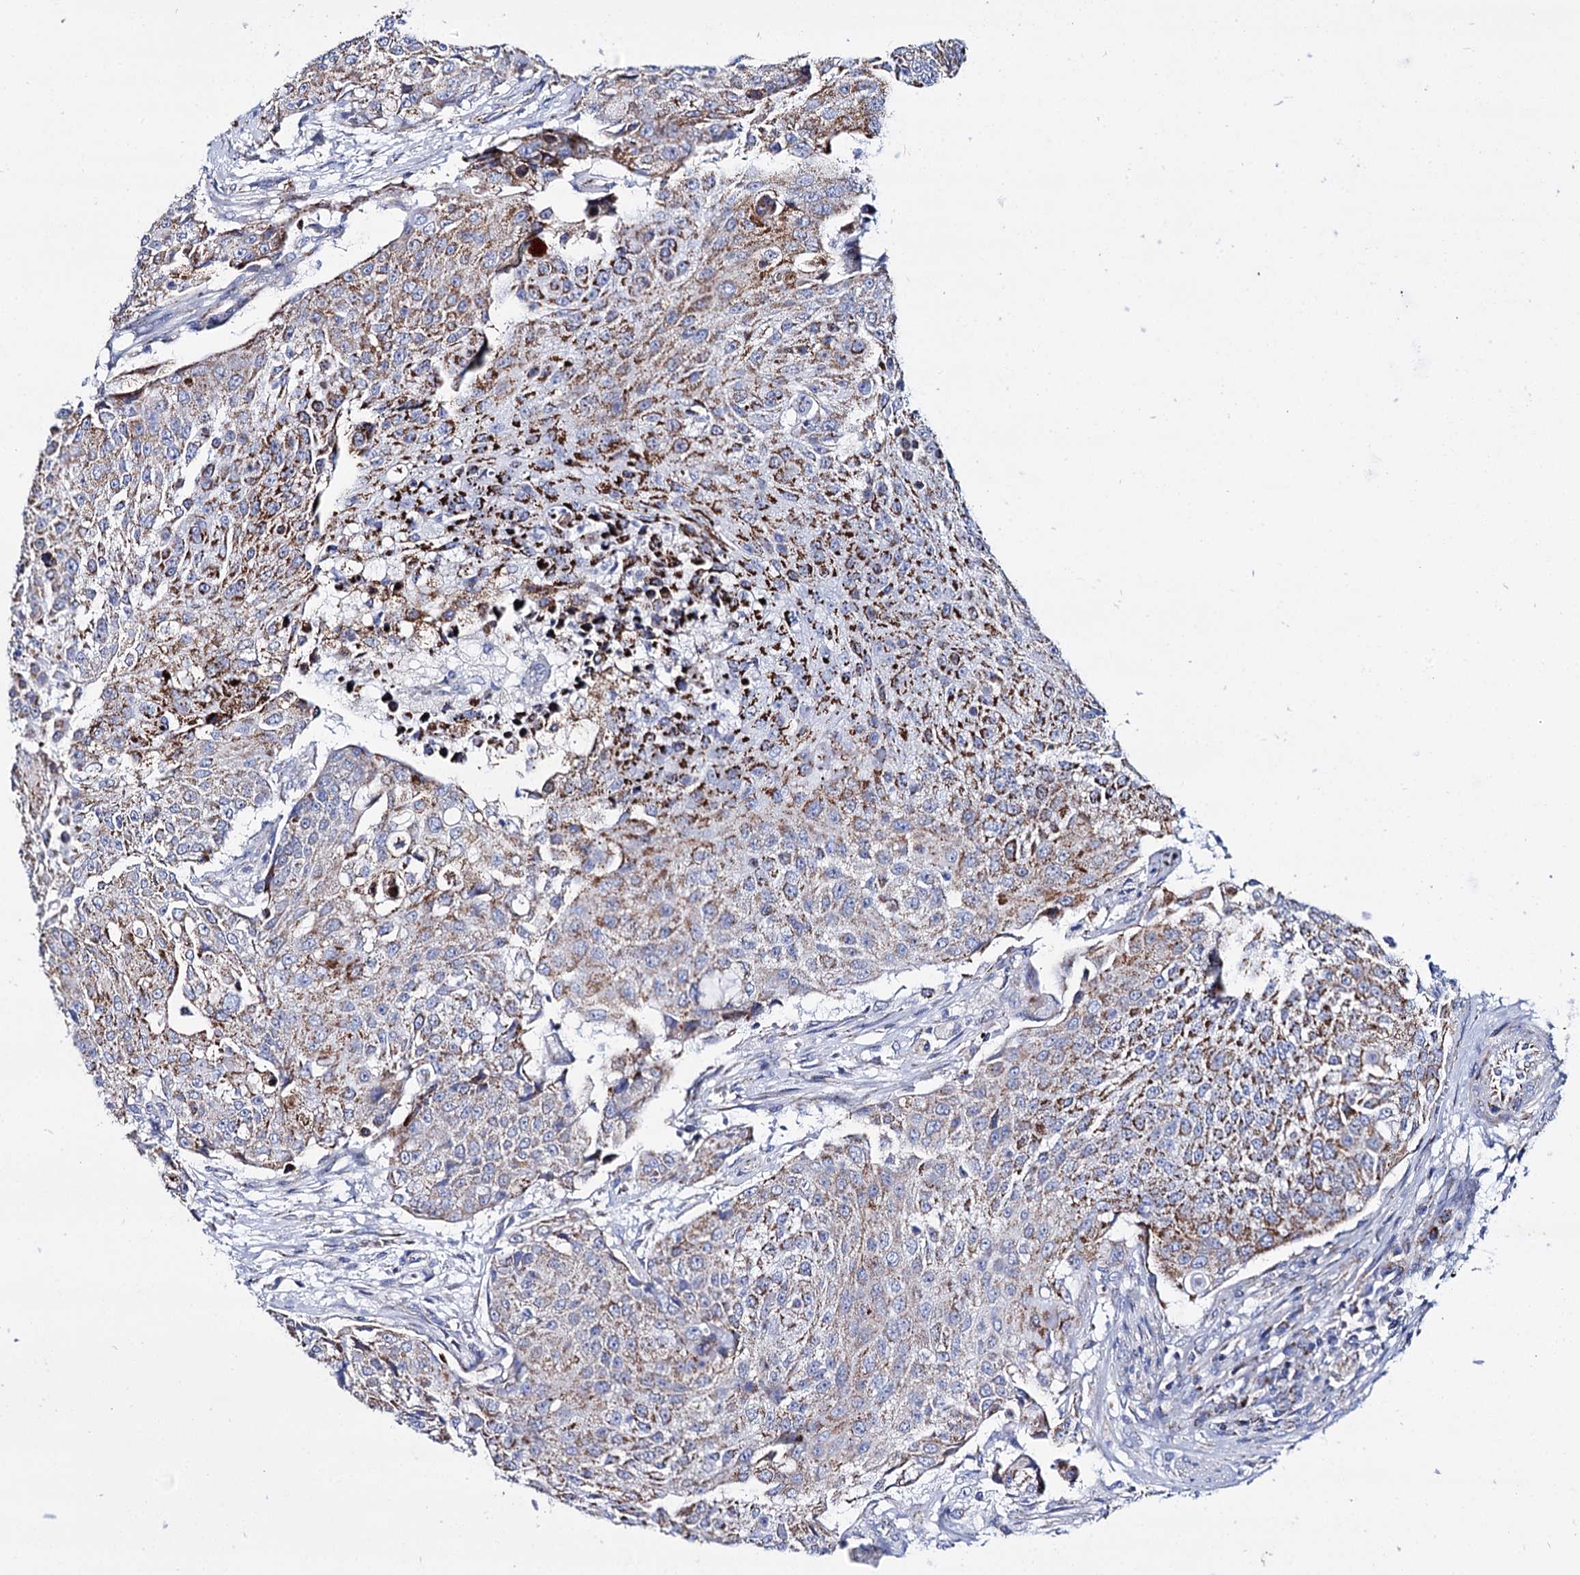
{"staining": {"intensity": "moderate", "quantity": ">75%", "location": "cytoplasmic/membranous"}, "tissue": "urothelial cancer", "cell_type": "Tumor cells", "image_type": "cancer", "snomed": [{"axis": "morphology", "description": "Urothelial carcinoma, High grade"}, {"axis": "topography", "description": "Urinary bladder"}], "caption": "This image reveals IHC staining of human urothelial carcinoma (high-grade), with medium moderate cytoplasmic/membranous expression in approximately >75% of tumor cells.", "gene": "UBASH3B", "patient": {"sex": "female", "age": 63}}